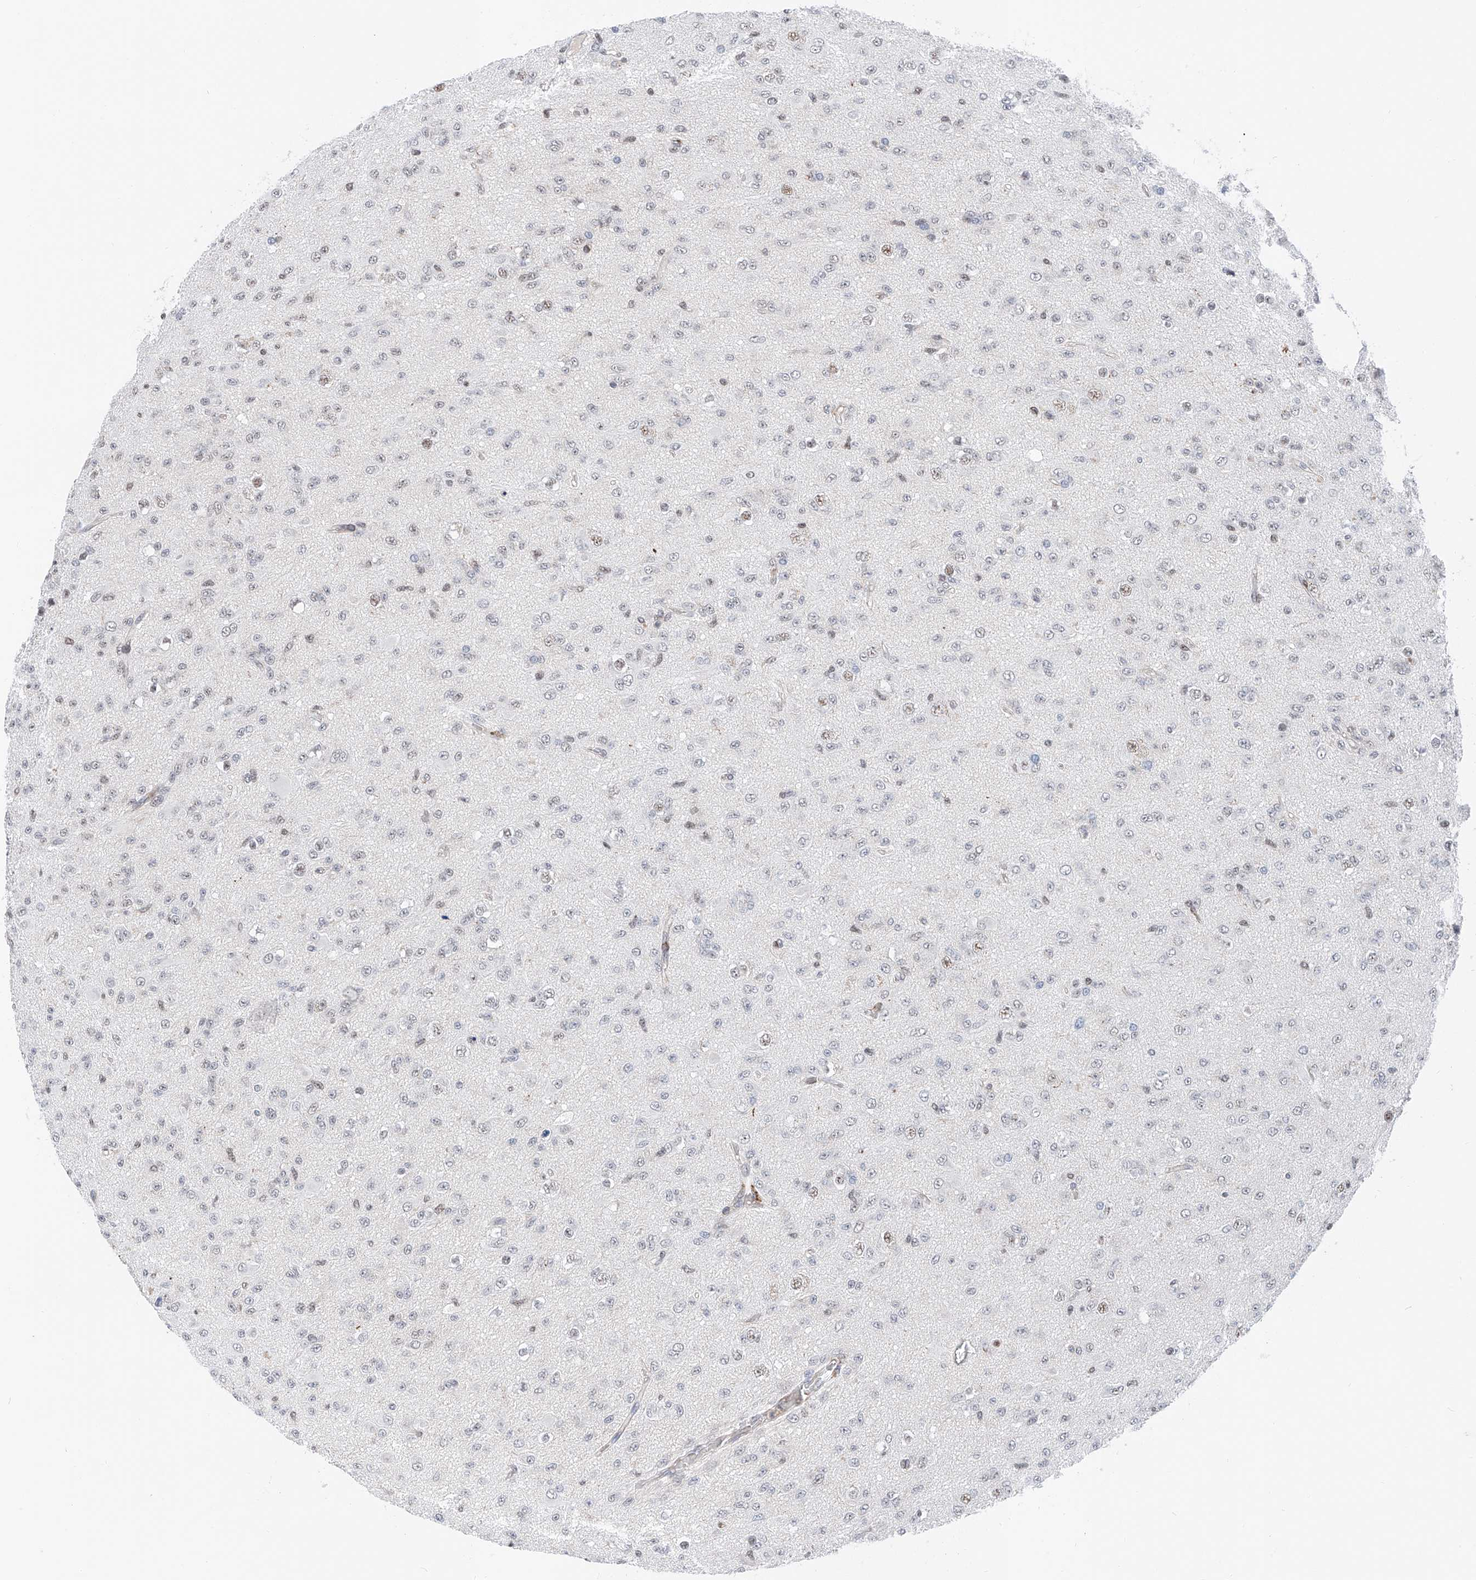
{"staining": {"intensity": "negative", "quantity": "none", "location": "none"}, "tissue": "glioma", "cell_type": "Tumor cells", "image_type": "cancer", "snomed": [{"axis": "morphology", "description": "Glioma, malignant, Low grade"}, {"axis": "topography", "description": "Brain"}], "caption": "High magnification brightfield microscopy of malignant low-grade glioma stained with DAB (brown) and counterstained with hematoxylin (blue): tumor cells show no significant expression.", "gene": "SNRNP200", "patient": {"sex": "male", "age": 65}}